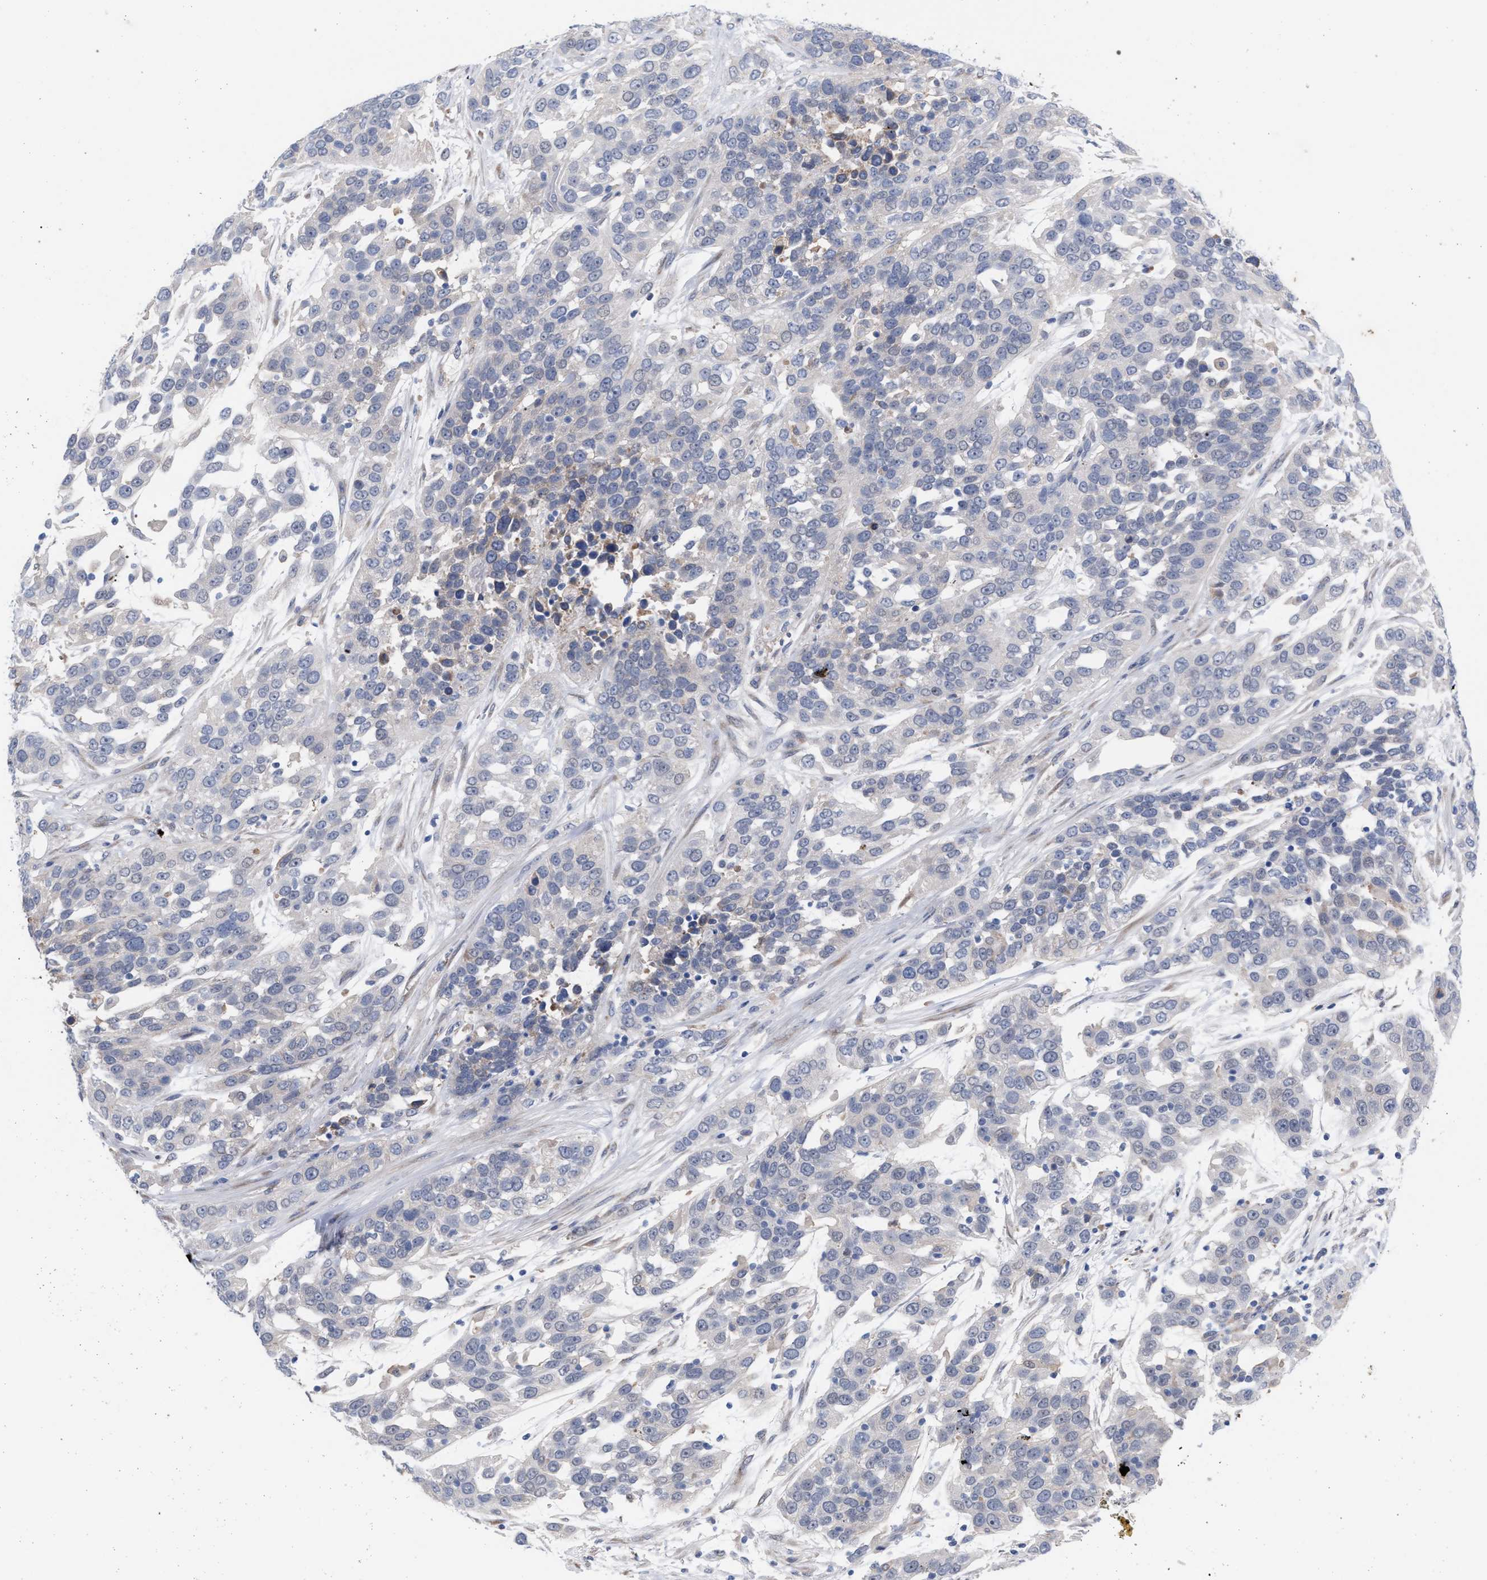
{"staining": {"intensity": "negative", "quantity": "none", "location": "none"}, "tissue": "urothelial cancer", "cell_type": "Tumor cells", "image_type": "cancer", "snomed": [{"axis": "morphology", "description": "Urothelial carcinoma, High grade"}, {"axis": "topography", "description": "Urinary bladder"}], "caption": "Urothelial carcinoma (high-grade) was stained to show a protein in brown. There is no significant staining in tumor cells.", "gene": "FHOD3", "patient": {"sex": "female", "age": 80}}